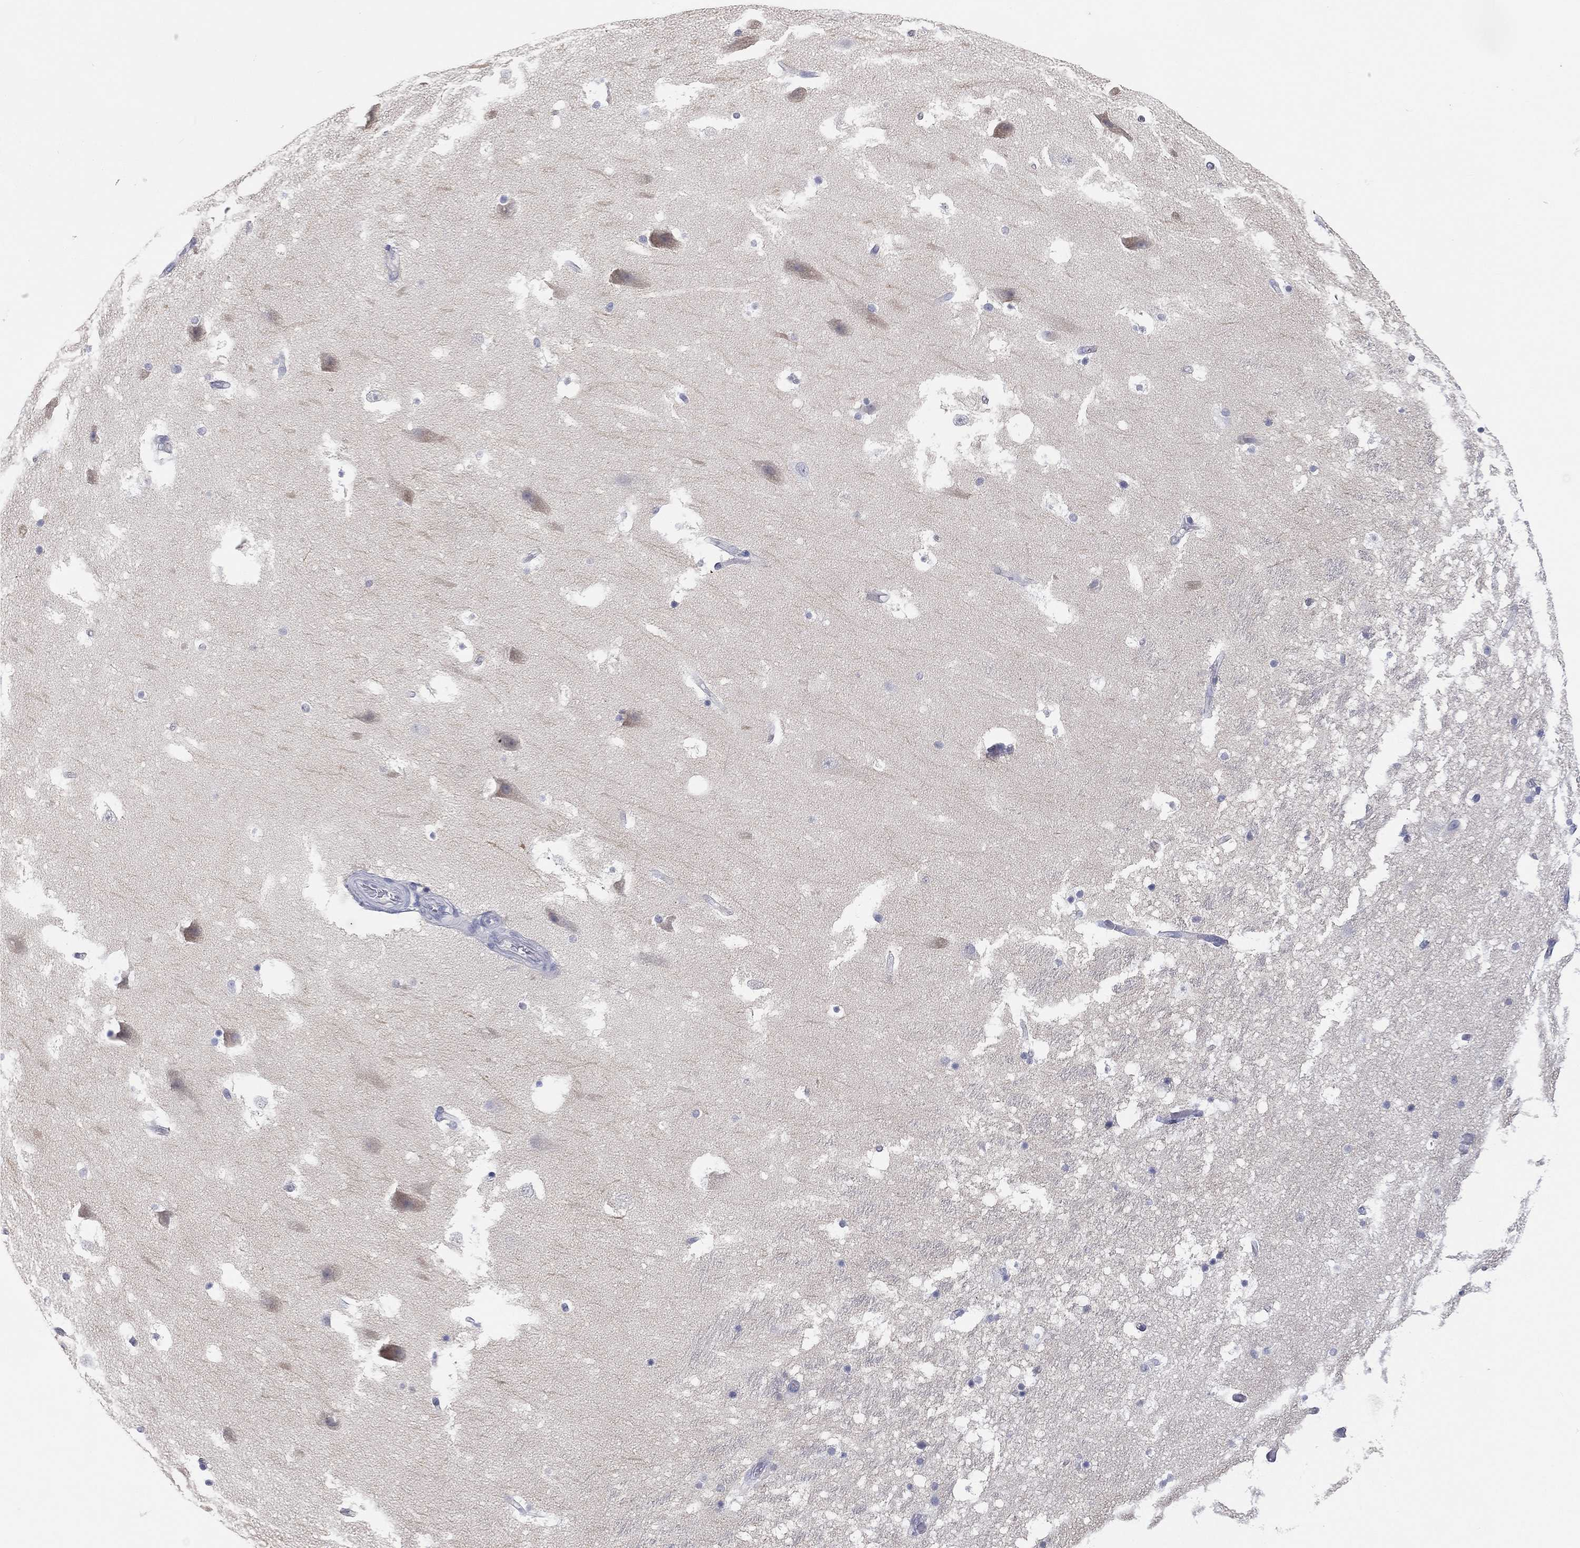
{"staining": {"intensity": "negative", "quantity": "none", "location": "none"}, "tissue": "hippocampus", "cell_type": "Glial cells", "image_type": "normal", "snomed": [{"axis": "morphology", "description": "Normal tissue, NOS"}, {"axis": "topography", "description": "Hippocampus"}], "caption": "Photomicrograph shows no significant protein expression in glial cells of unremarkable hippocampus.", "gene": "C5orf46", "patient": {"sex": "male", "age": 51}}